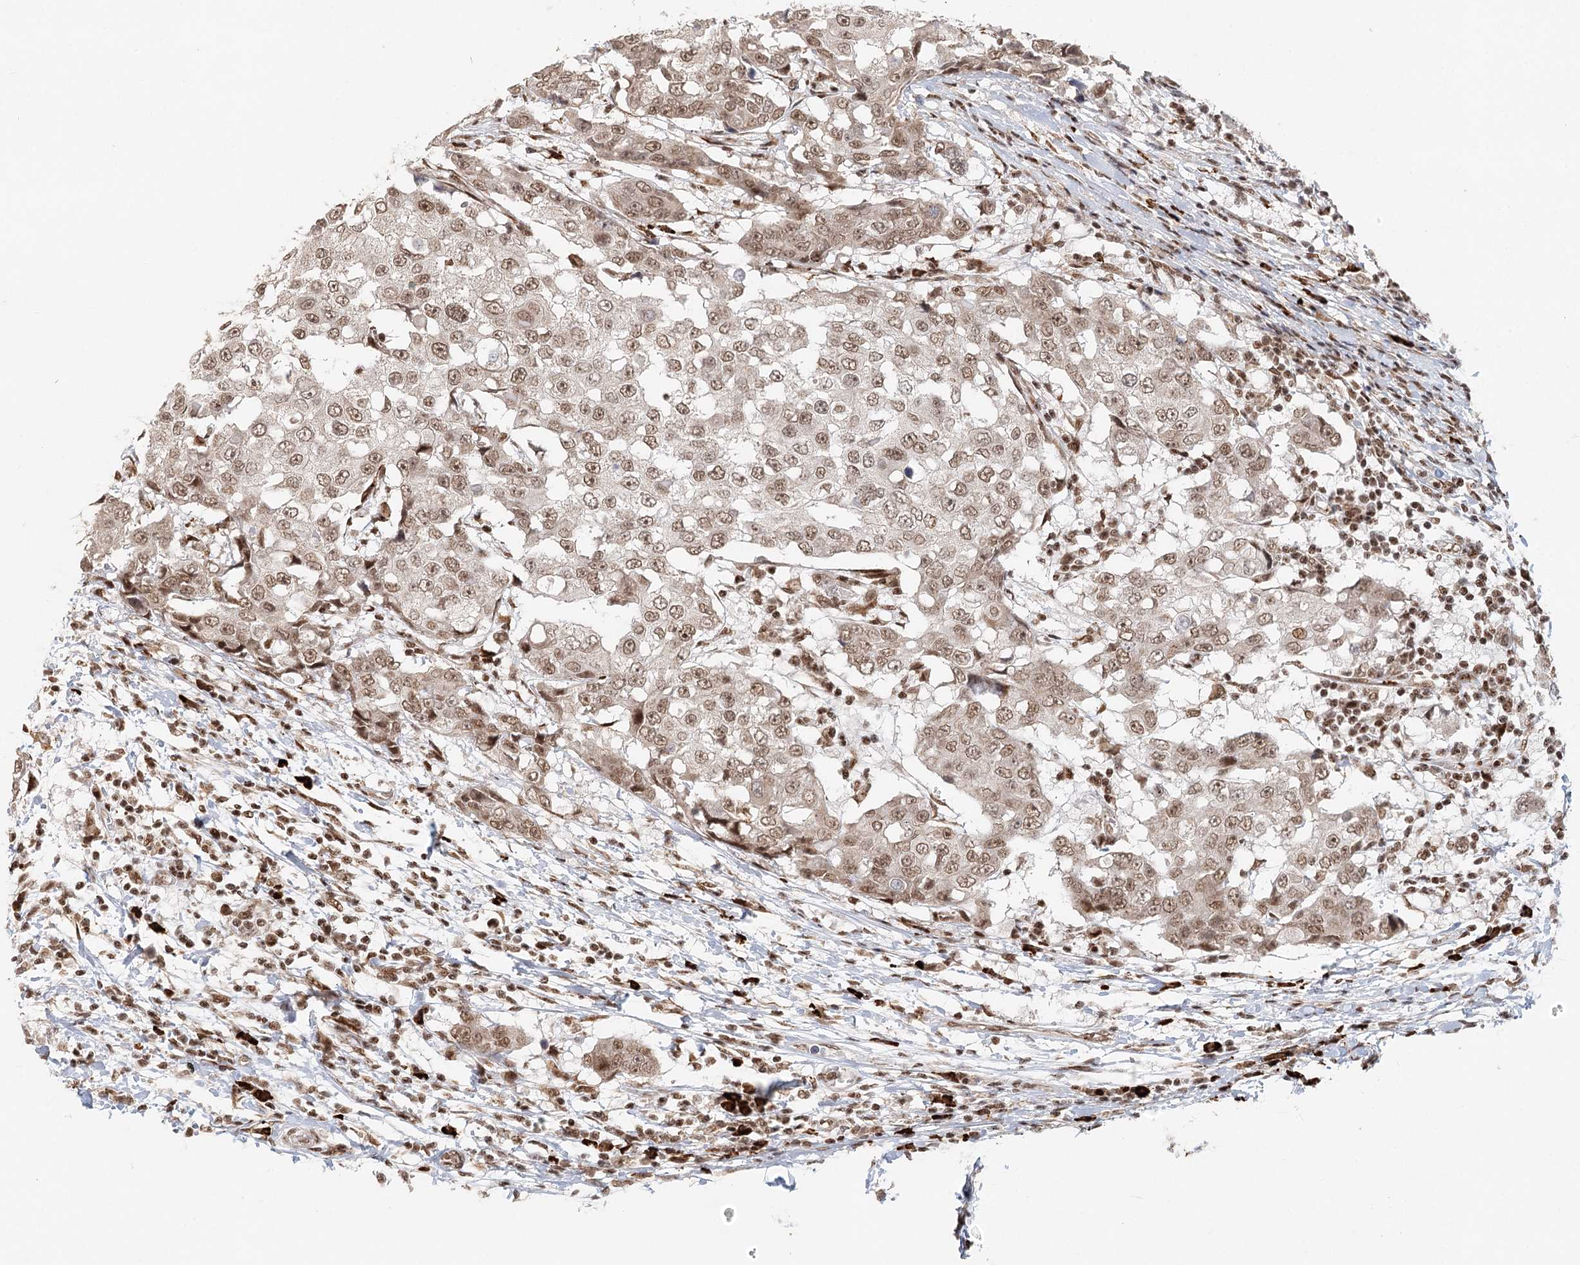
{"staining": {"intensity": "moderate", "quantity": ">75%", "location": "nuclear"}, "tissue": "breast cancer", "cell_type": "Tumor cells", "image_type": "cancer", "snomed": [{"axis": "morphology", "description": "Duct carcinoma"}, {"axis": "topography", "description": "Breast"}], "caption": "IHC photomicrograph of neoplastic tissue: breast cancer (intraductal carcinoma) stained using IHC shows medium levels of moderate protein expression localized specifically in the nuclear of tumor cells, appearing as a nuclear brown color.", "gene": "BNIP5", "patient": {"sex": "female", "age": 27}}